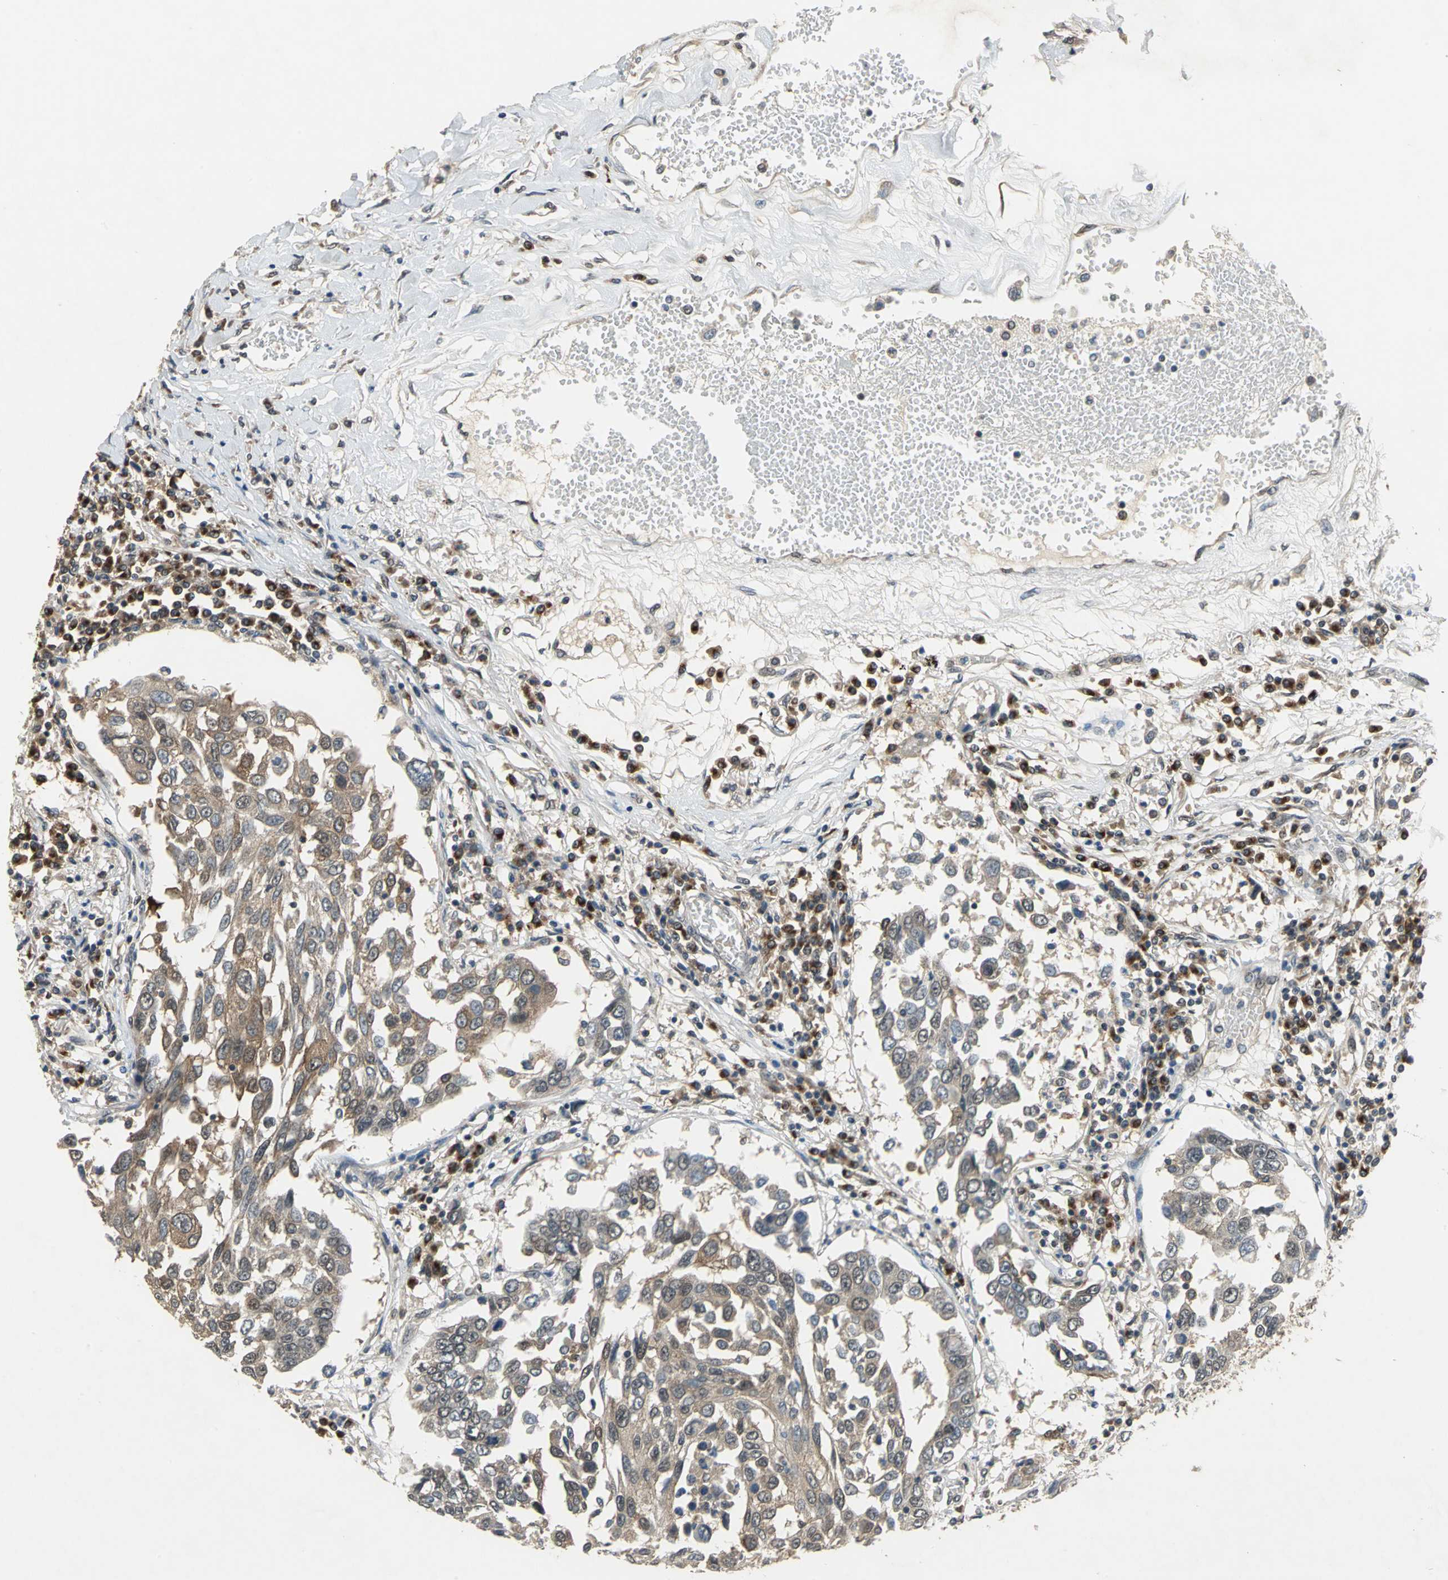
{"staining": {"intensity": "moderate", "quantity": ">75%", "location": "cytoplasmic/membranous"}, "tissue": "lung cancer", "cell_type": "Tumor cells", "image_type": "cancer", "snomed": [{"axis": "morphology", "description": "Squamous cell carcinoma, NOS"}, {"axis": "topography", "description": "Lung"}], "caption": "Tumor cells demonstrate moderate cytoplasmic/membranous staining in approximately >75% of cells in lung squamous cell carcinoma. The staining is performed using DAB (3,3'-diaminobenzidine) brown chromogen to label protein expression. The nuclei are counter-stained blue using hematoxylin.", "gene": "NFKBIE", "patient": {"sex": "male", "age": 71}}